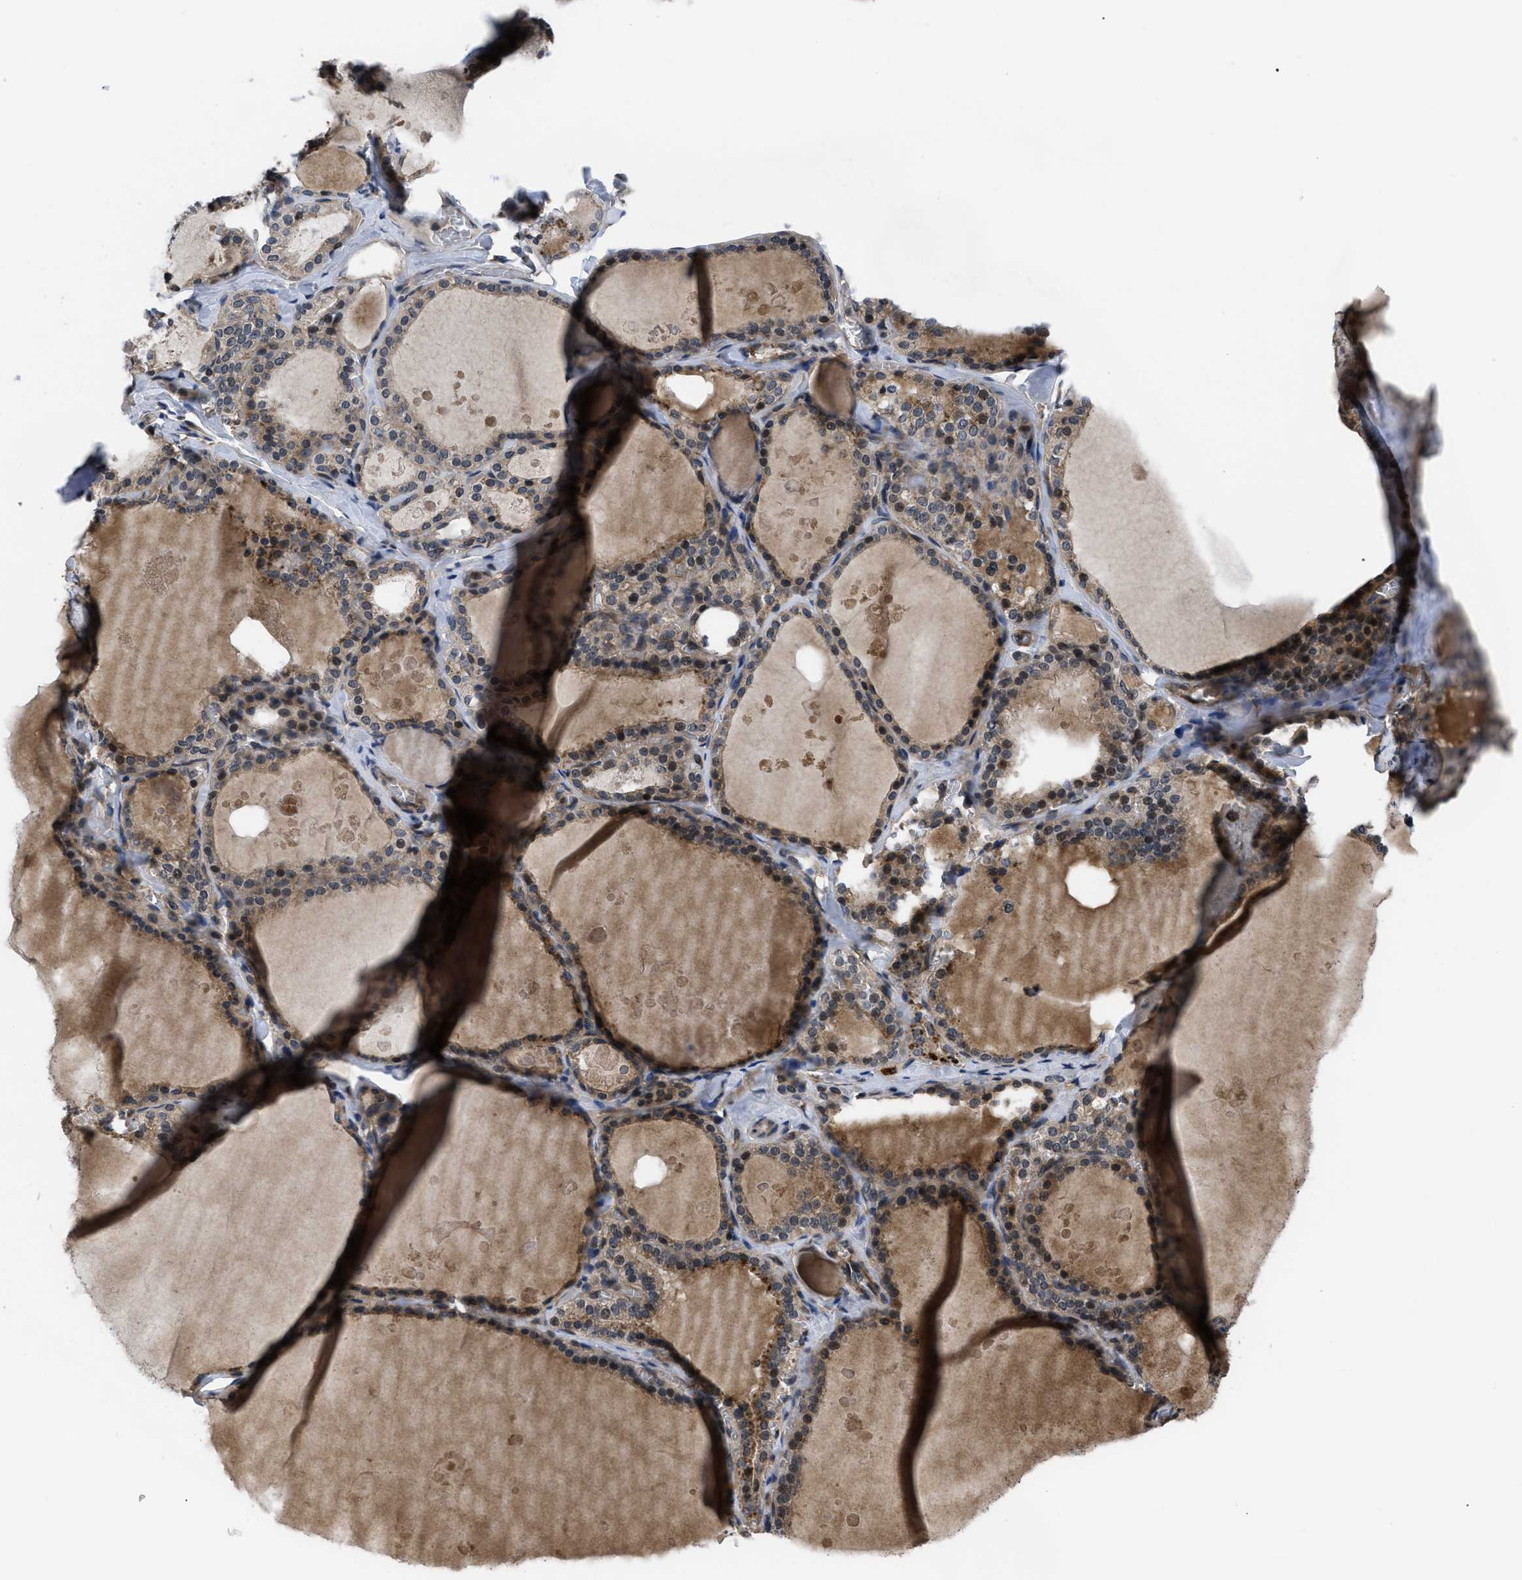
{"staining": {"intensity": "moderate", "quantity": ">75%", "location": "cytoplasmic/membranous"}, "tissue": "thyroid gland", "cell_type": "Glandular cells", "image_type": "normal", "snomed": [{"axis": "morphology", "description": "Normal tissue, NOS"}, {"axis": "topography", "description": "Thyroid gland"}], "caption": "Thyroid gland stained with DAB IHC exhibits medium levels of moderate cytoplasmic/membranous positivity in about >75% of glandular cells.", "gene": "DNAJC14", "patient": {"sex": "male", "age": 56}}